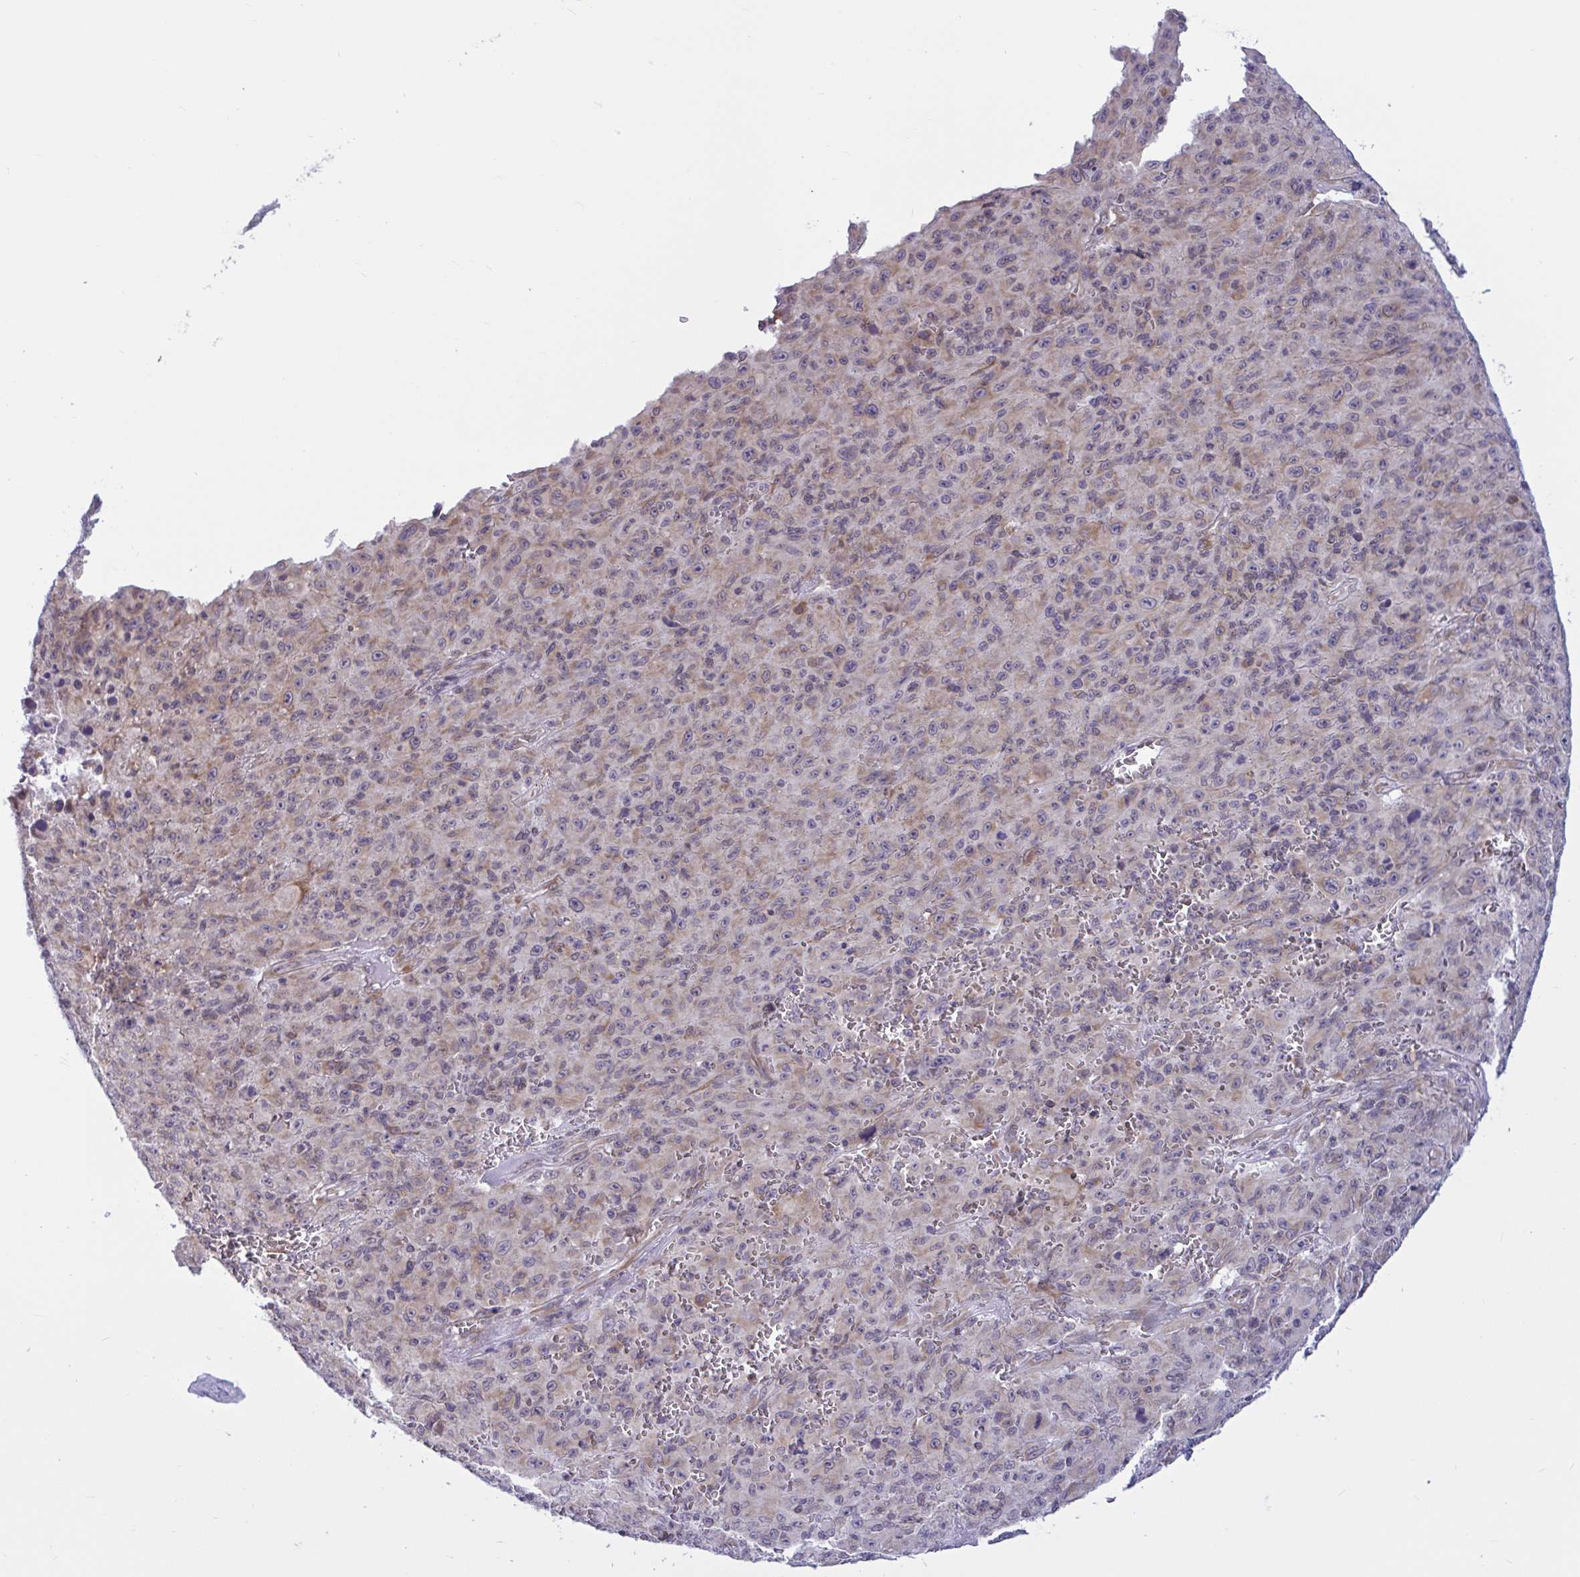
{"staining": {"intensity": "weak", "quantity": ">75%", "location": "cytoplasmic/membranous"}, "tissue": "melanoma", "cell_type": "Tumor cells", "image_type": "cancer", "snomed": [{"axis": "morphology", "description": "Malignant melanoma, NOS"}, {"axis": "topography", "description": "Skin"}], "caption": "About >75% of tumor cells in human malignant melanoma reveal weak cytoplasmic/membranous protein expression as visualized by brown immunohistochemical staining.", "gene": "CAMLG", "patient": {"sex": "male", "age": 46}}